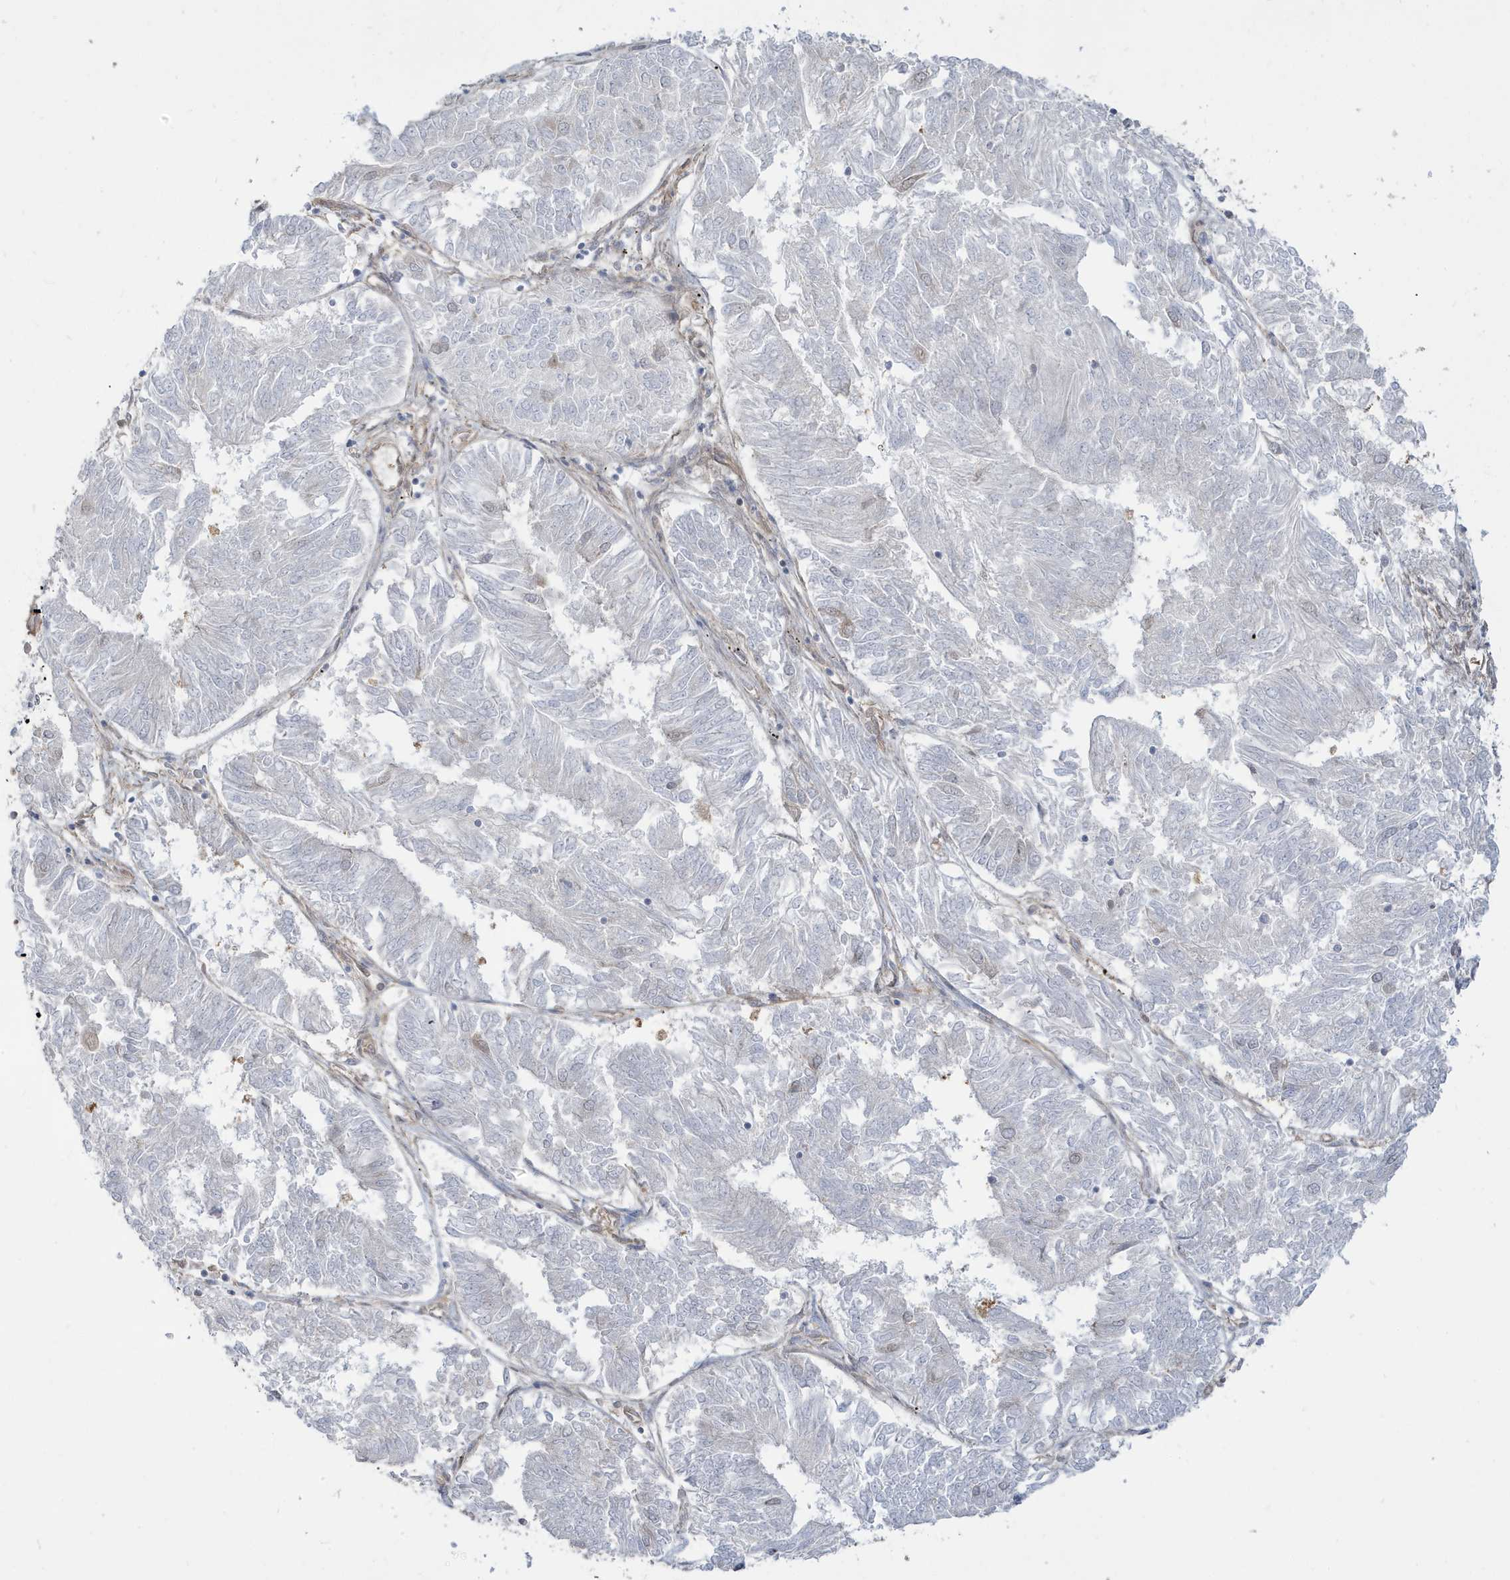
{"staining": {"intensity": "negative", "quantity": "none", "location": "none"}, "tissue": "endometrial cancer", "cell_type": "Tumor cells", "image_type": "cancer", "snomed": [{"axis": "morphology", "description": "Adenocarcinoma, NOS"}, {"axis": "topography", "description": "Endometrium"}], "caption": "This is an IHC photomicrograph of endometrial adenocarcinoma. There is no positivity in tumor cells.", "gene": "STAM", "patient": {"sex": "female", "age": 58}}